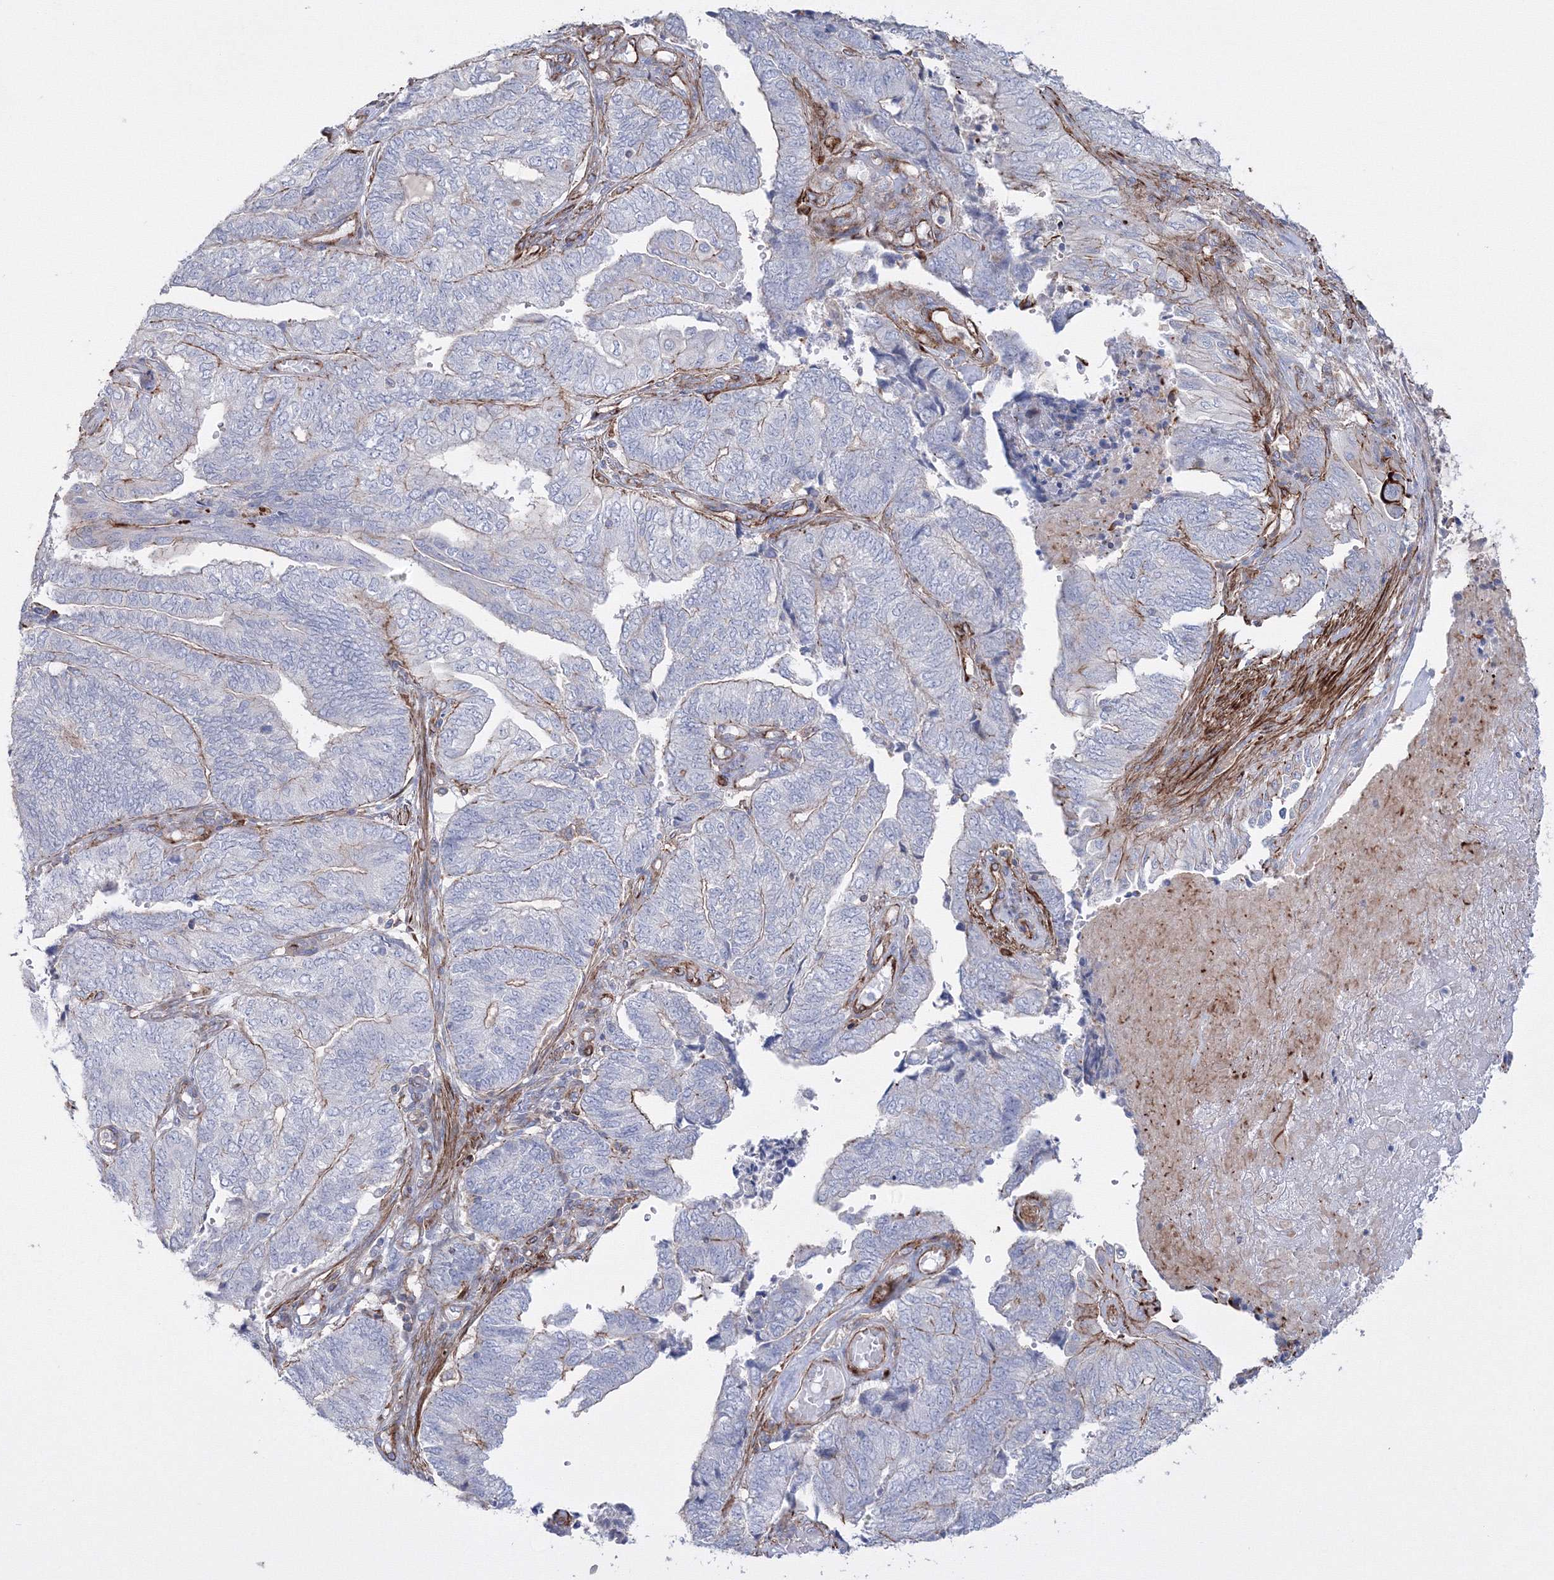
{"staining": {"intensity": "weak", "quantity": "<25%", "location": "cytoplasmic/membranous"}, "tissue": "endometrial cancer", "cell_type": "Tumor cells", "image_type": "cancer", "snomed": [{"axis": "morphology", "description": "Adenocarcinoma, NOS"}, {"axis": "topography", "description": "Uterus"}, {"axis": "topography", "description": "Endometrium"}], "caption": "High magnification brightfield microscopy of endometrial cancer (adenocarcinoma) stained with DAB (3,3'-diaminobenzidine) (brown) and counterstained with hematoxylin (blue): tumor cells show no significant staining.", "gene": "GPR82", "patient": {"sex": "female", "age": 70}}